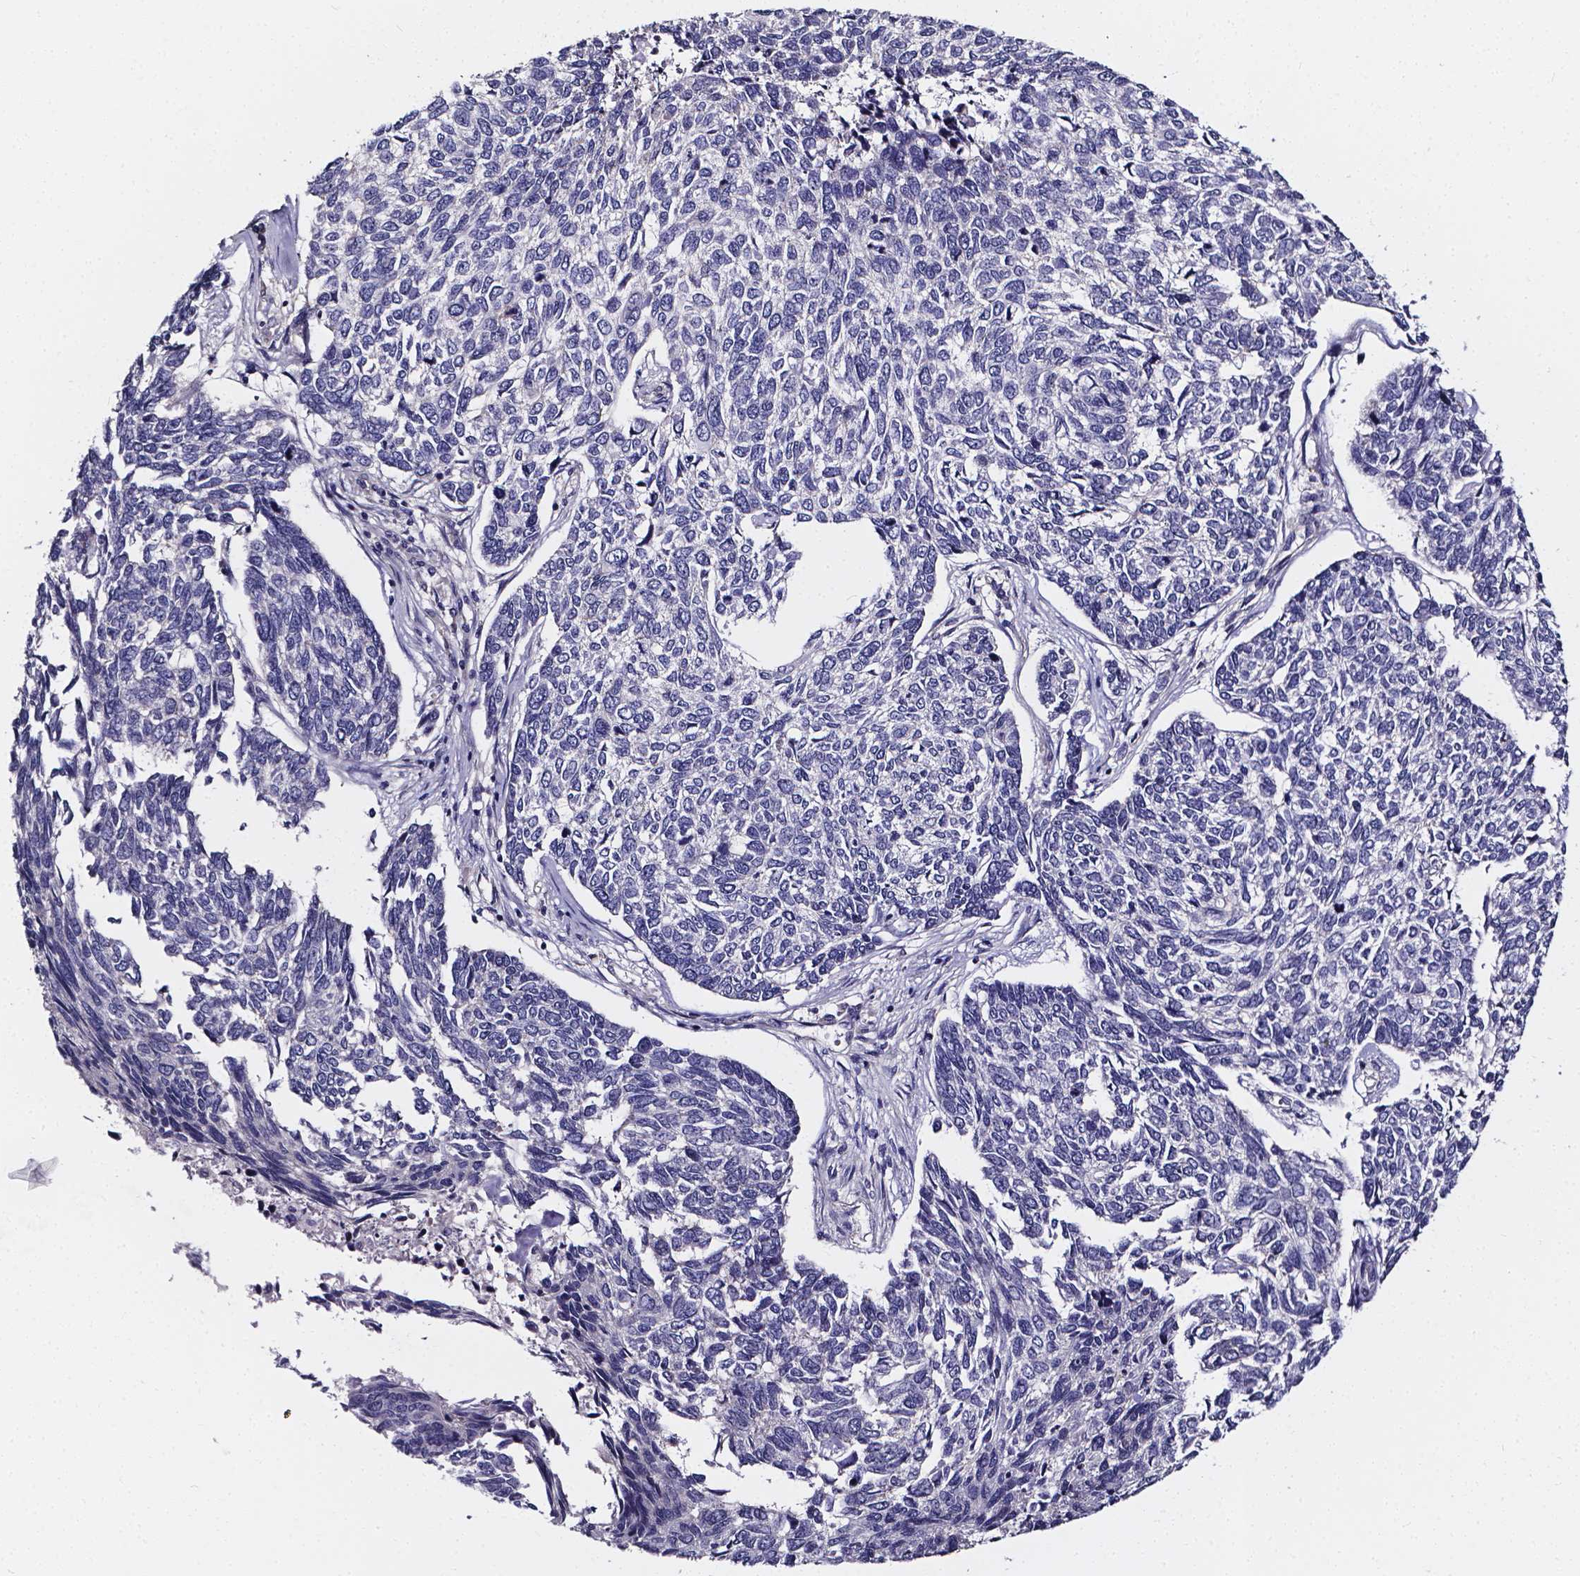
{"staining": {"intensity": "negative", "quantity": "none", "location": "none"}, "tissue": "skin cancer", "cell_type": "Tumor cells", "image_type": "cancer", "snomed": [{"axis": "morphology", "description": "Basal cell carcinoma"}, {"axis": "topography", "description": "Skin"}], "caption": "This micrograph is of basal cell carcinoma (skin) stained with IHC to label a protein in brown with the nuclei are counter-stained blue. There is no positivity in tumor cells. (Stains: DAB immunohistochemistry (IHC) with hematoxylin counter stain, Microscopy: brightfield microscopy at high magnification).", "gene": "CACNG8", "patient": {"sex": "female", "age": 65}}